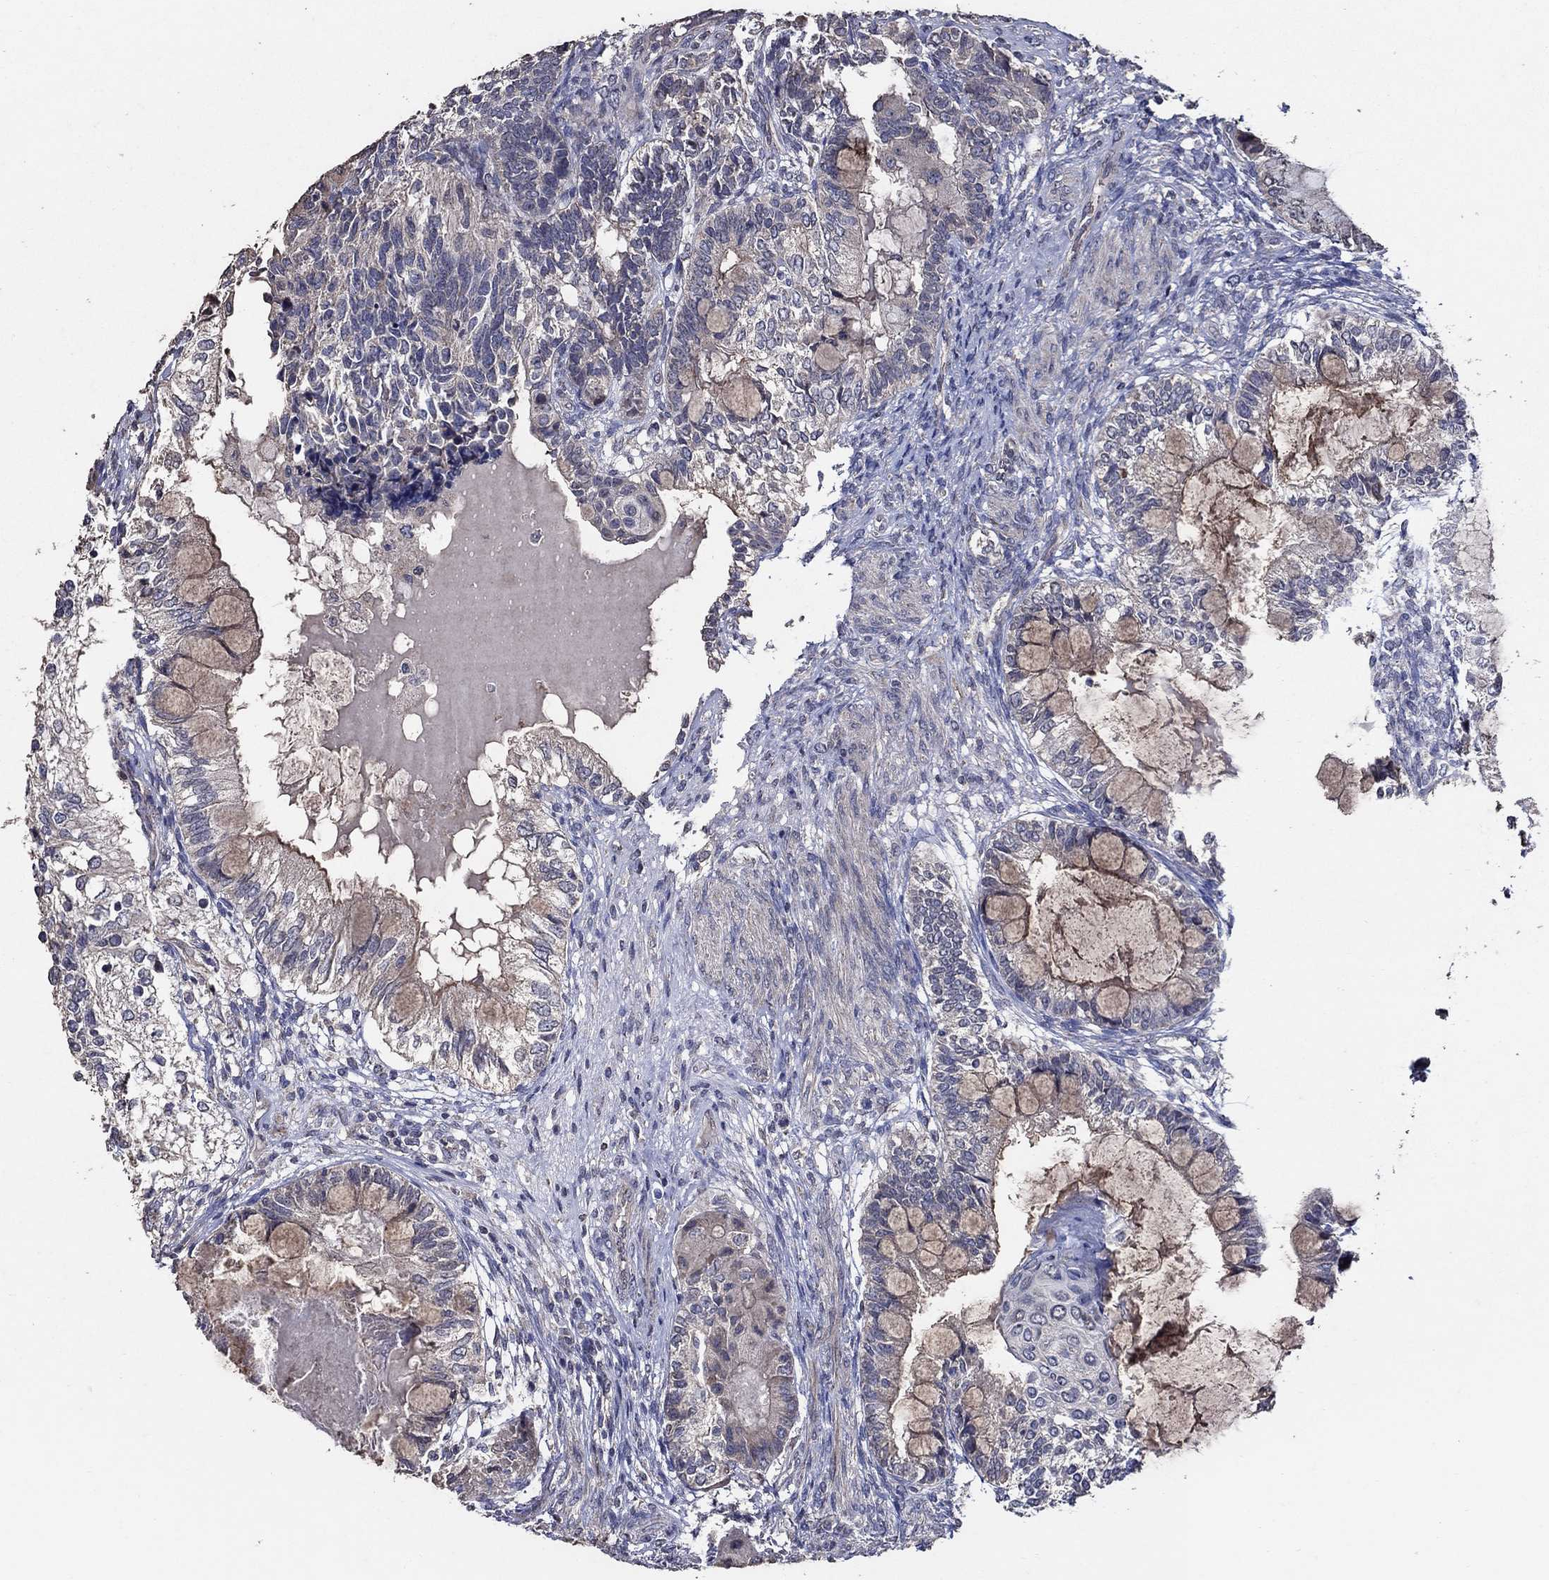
{"staining": {"intensity": "negative", "quantity": "none", "location": "none"}, "tissue": "testis cancer", "cell_type": "Tumor cells", "image_type": "cancer", "snomed": [{"axis": "morphology", "description": "Seminoma, NOS"}, {"axis": "morphology", "description": "Carcinoma, Embryonal, NOS"}, {"axis": "topography", "description": "Testis"}], "caption": "Testis embryonal carcinoma was stained to show a protein in brown. There is no significant positivity in tumor cells.", "gene": "HAP1", "patient": {"sex": "male", "age": 41}}